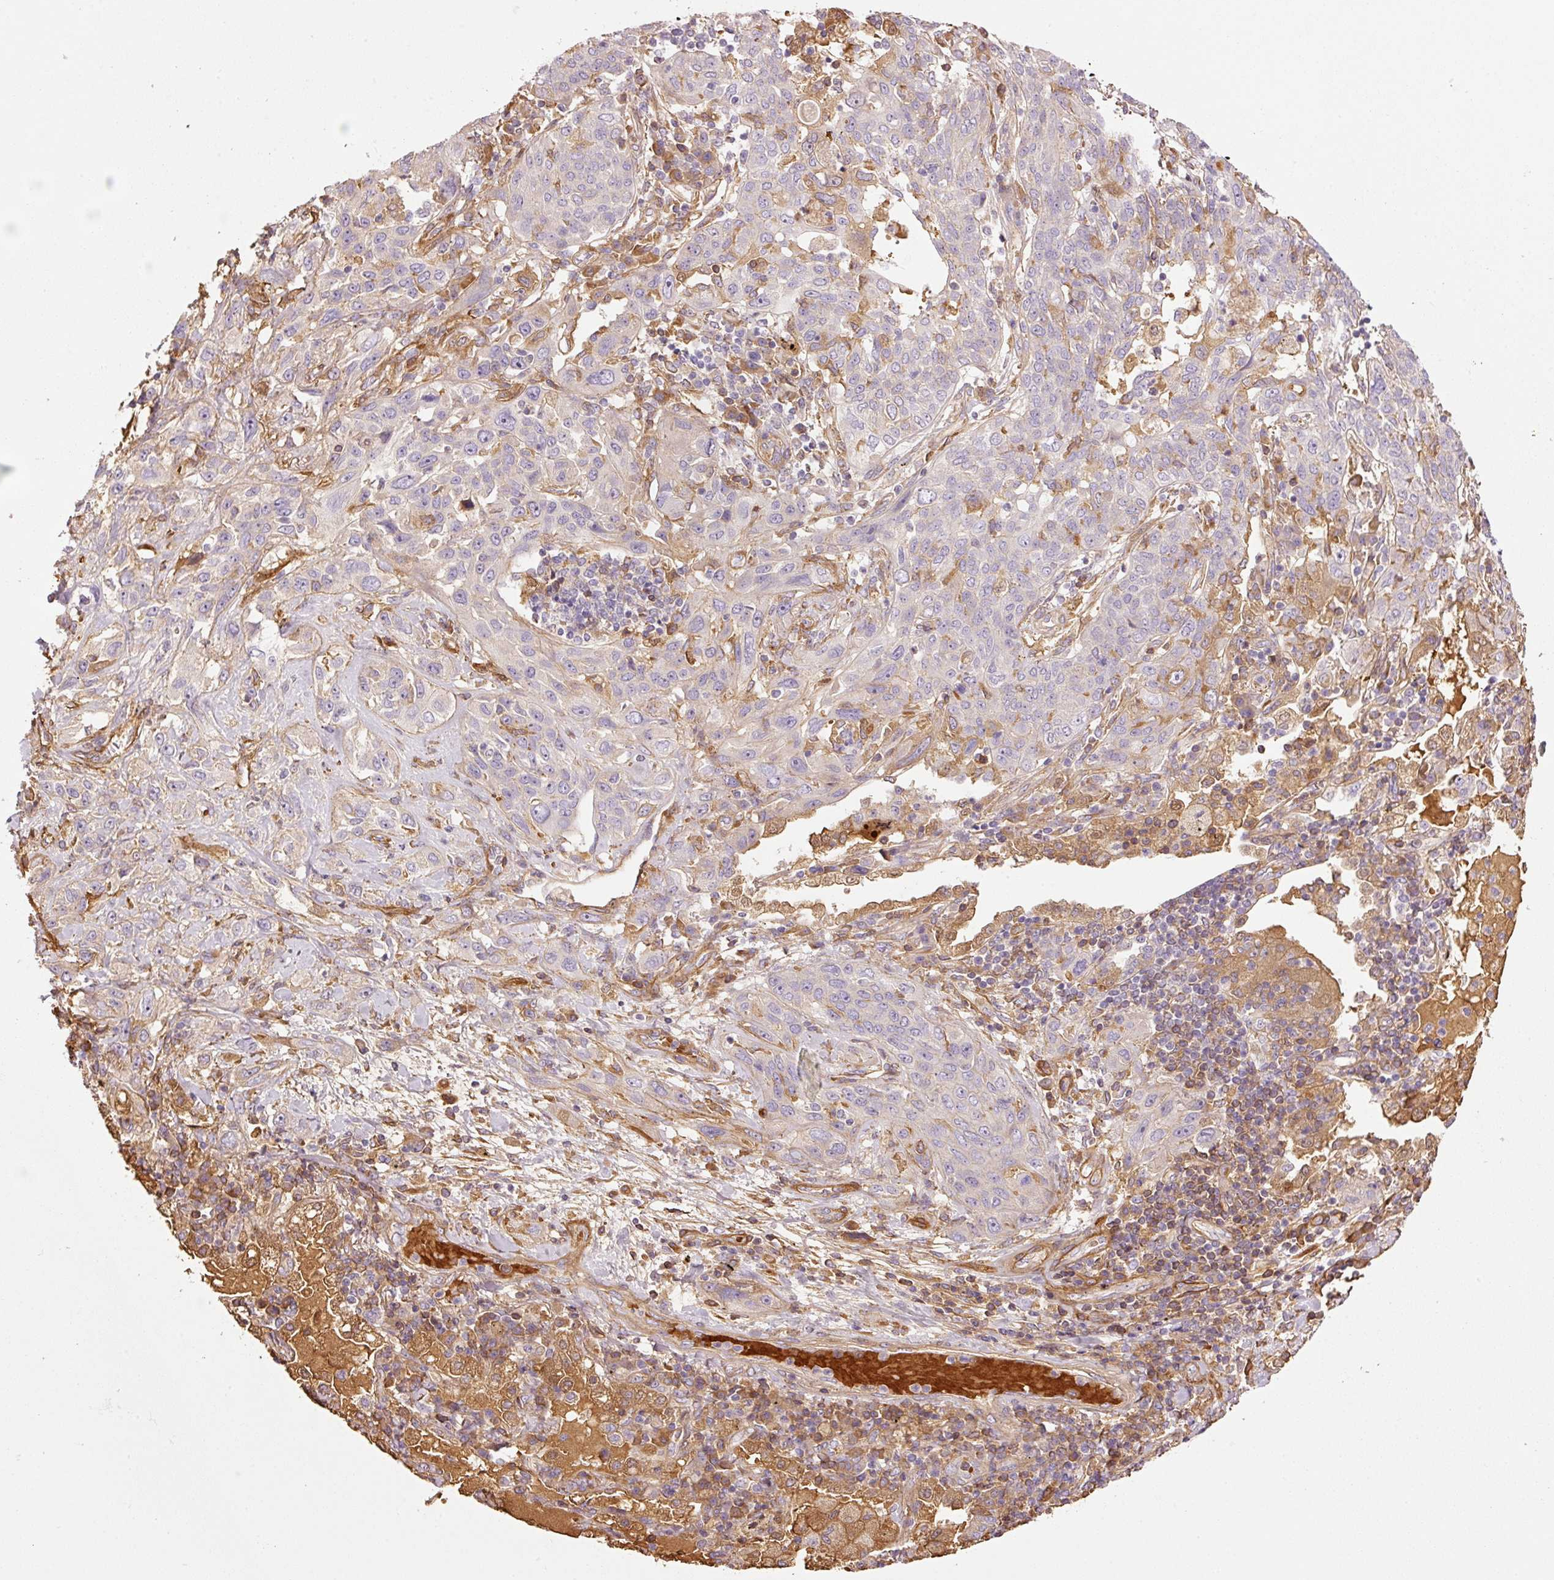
{"staining": {"intensity": "negative", "quantity": "none", "location": "none"}, "tissue": "lung cancer", "cell_type": "Tumor cells", "image_type": "cancer", "snomed": [{"axis": "morphology", "description": "Squamous cell carcinoma, NOS"}, {"axis": "topography", "description": "Lung"}], "caption": "Lung squamous cell carcinoma stained for a protein using IHC reveals no staining tumor cells.", "gene": "NID2", "patient": {"sex": "female", "age": 70}}